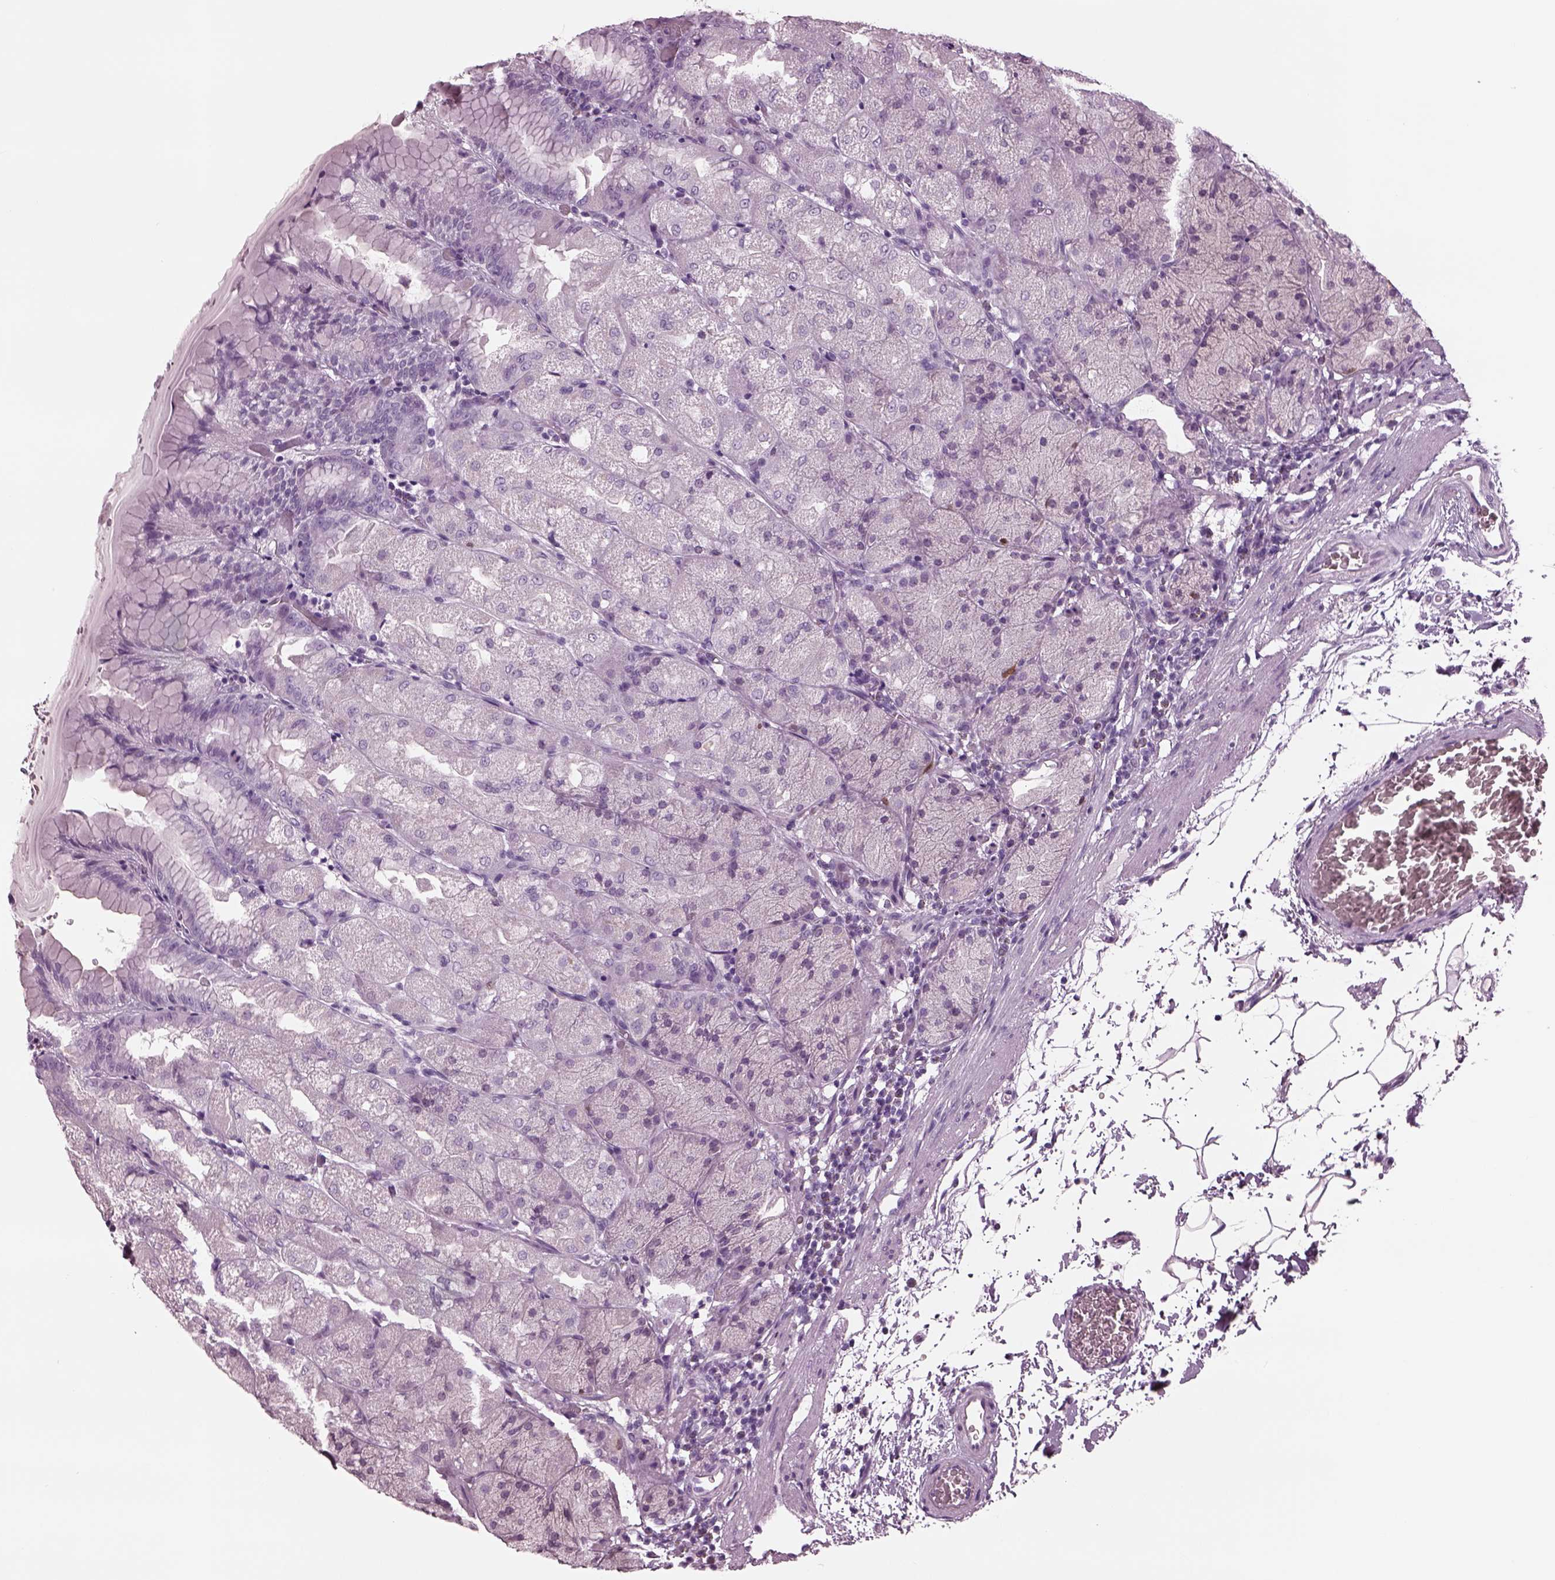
{"staining": {"intensity": "negative", "quantity": "none", "location": "none"}, "tissue": "stomach", "cell_type": "Glandular cells", "image_type": "normal", "snomed": [{"axis": "morphology", "description": "Normal tissue, NOS"}, {"axis": "topography", "description": "Stomach, upper"}, {"axis": "topography", "description": "Stomach"}, {"axis": "topography", "description": "Stomach, lower"}], "caption": "Image shows no protein expression in glandular cells of benign stomach.", "gene": "TPPP2", "patient": {"sex": "male", "age": 62}}